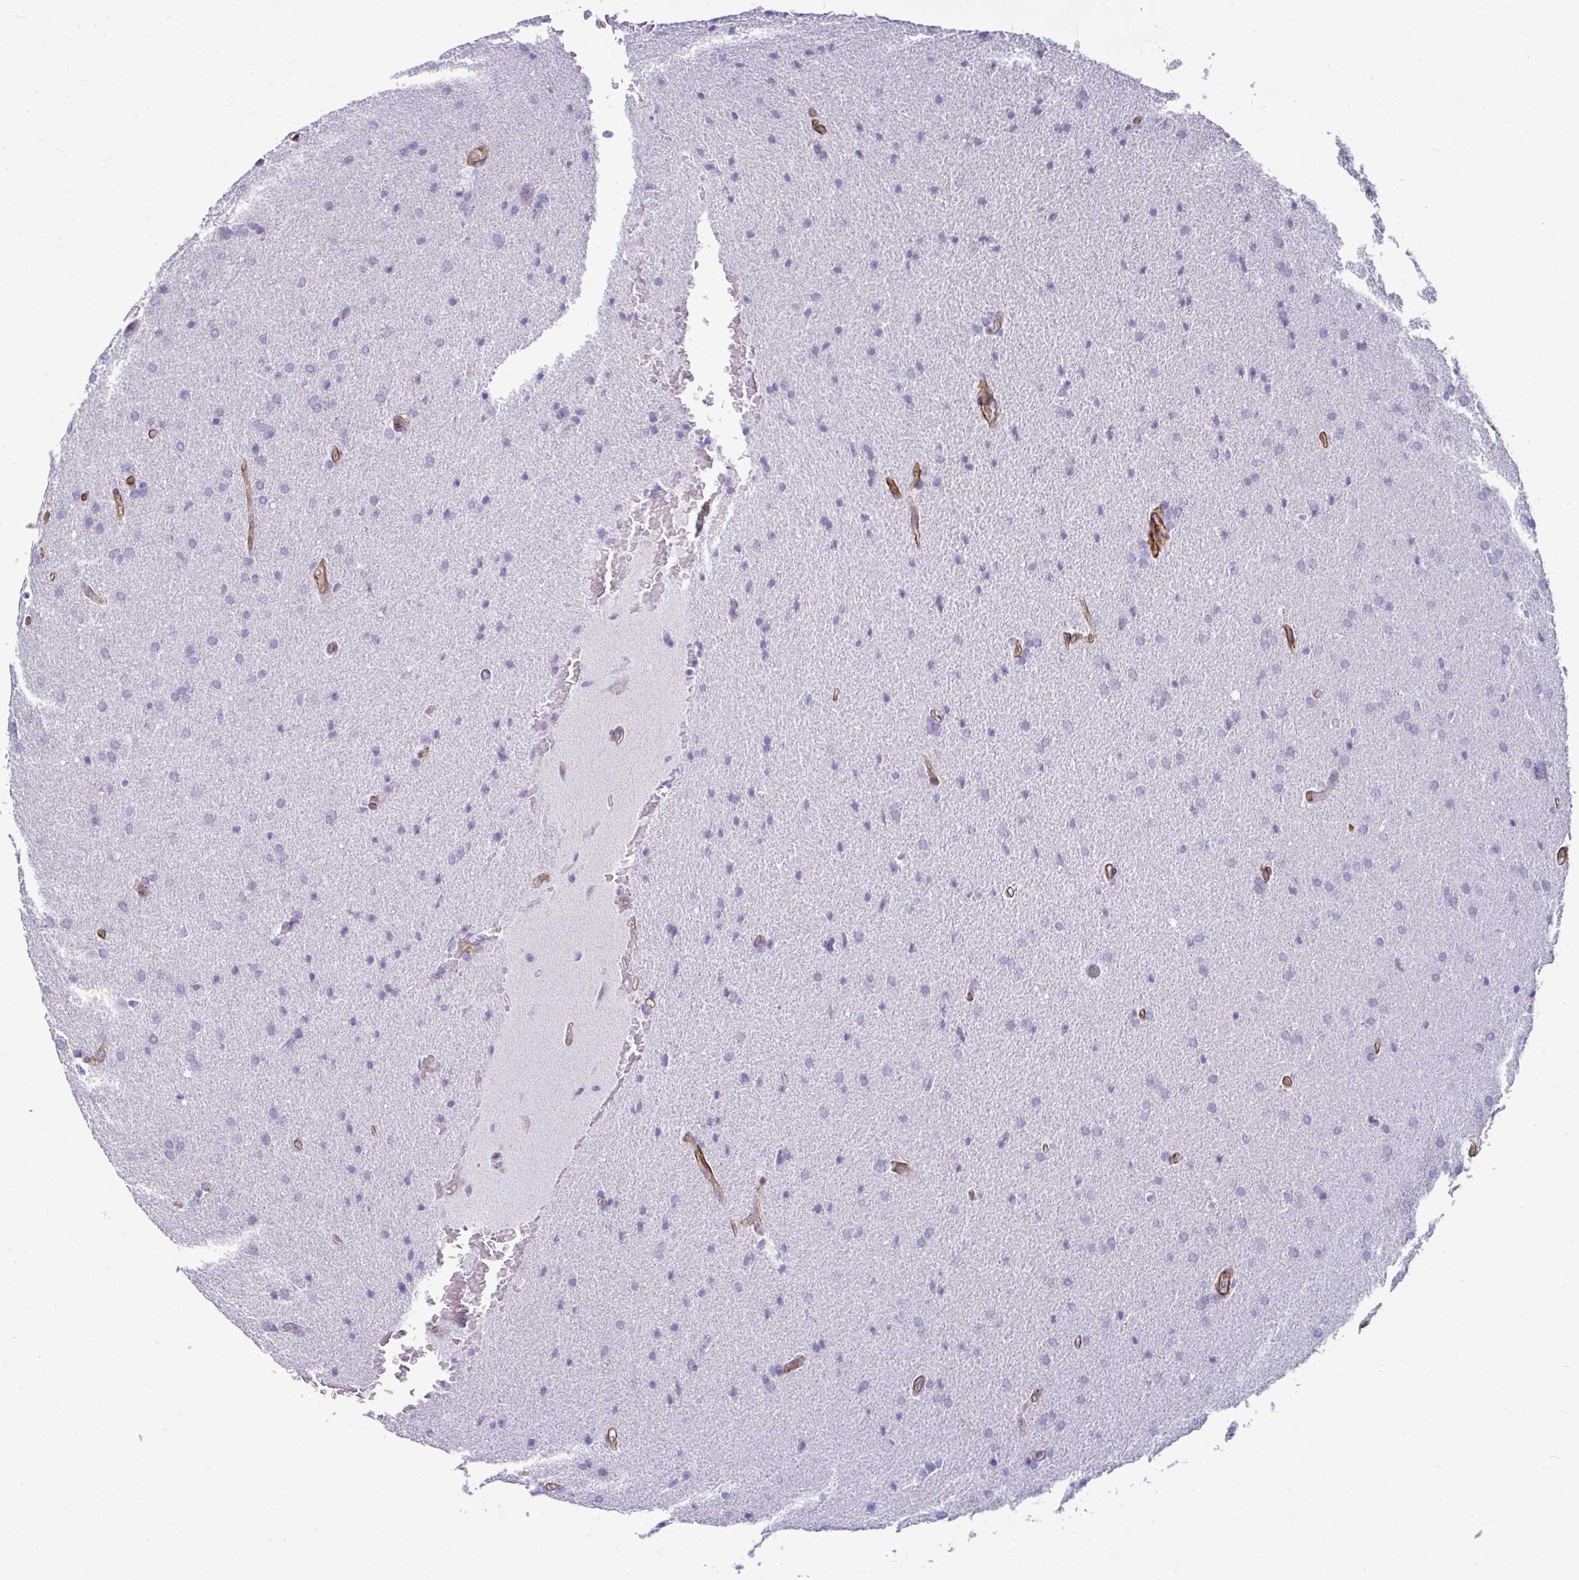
{"staining": {"intensity": "negative", "quantity": "none", "location": "none"}, "tissue": "glioma", "cell_type": "Tumor cells", "image_type": "cancer", "snomed": [{"axis": "morphology", "description": "Glioma, malignant, High grade"}, {"axis": "topography", "description": "Brain"}], "caption": "A micrograph of human malignant glioma (high-grade) is negative for staining in tumor cells. Brightfield microscopy of immunohistochemistry stained with DAB (3,3'-diaminobenzidine) (brown) and hematoxylin (blue), captured at high magnification.", "gene": "UBL3", "patient": {"sex": "male", "age": 56}}